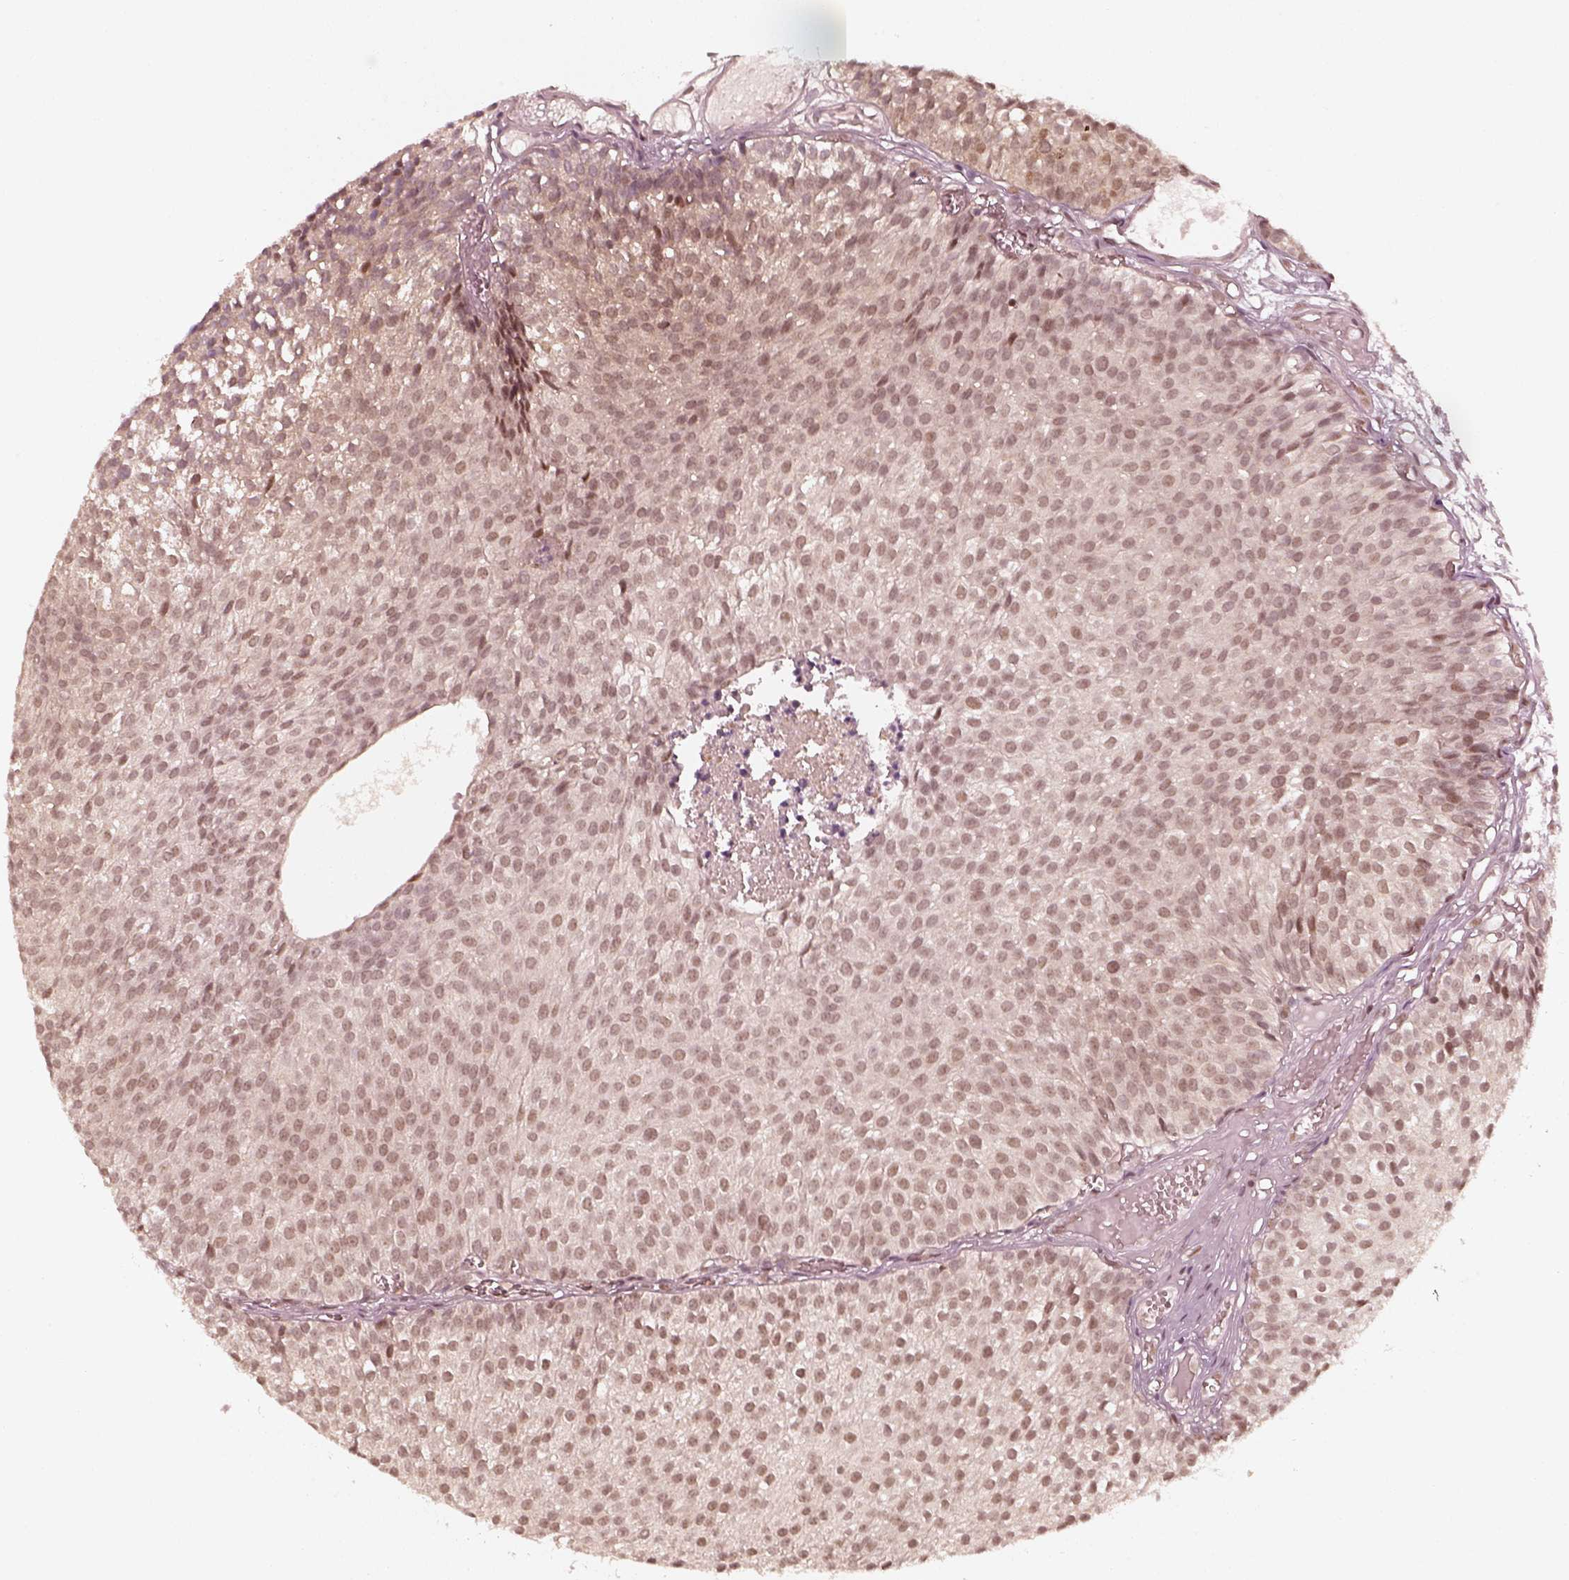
{"staining": {"intensity": "weak", "quantity": "25%-75%", "location": "nuclear"}, "tissue": "urothelial cancer", "cell_type": "Tumor cells", "image_type": "cancer", "snomed": [{"axis": "morphology", "description": "Urothelial carcinoma, Low grade"}, {"axis": "topography", "description": "Urinary bladder"}], "caption": "IHC (DAB (3,3'-diaminobenzidine)) staining of human urothelial cancer demonstrates weak nuclear protein positivity in about 25%-75% of tumor cells. (DAB IHC, brown staining for protein, blue staining for nuclei).", "gene": "GMEB2", "patient": {"sex": "male", "age": 63}}